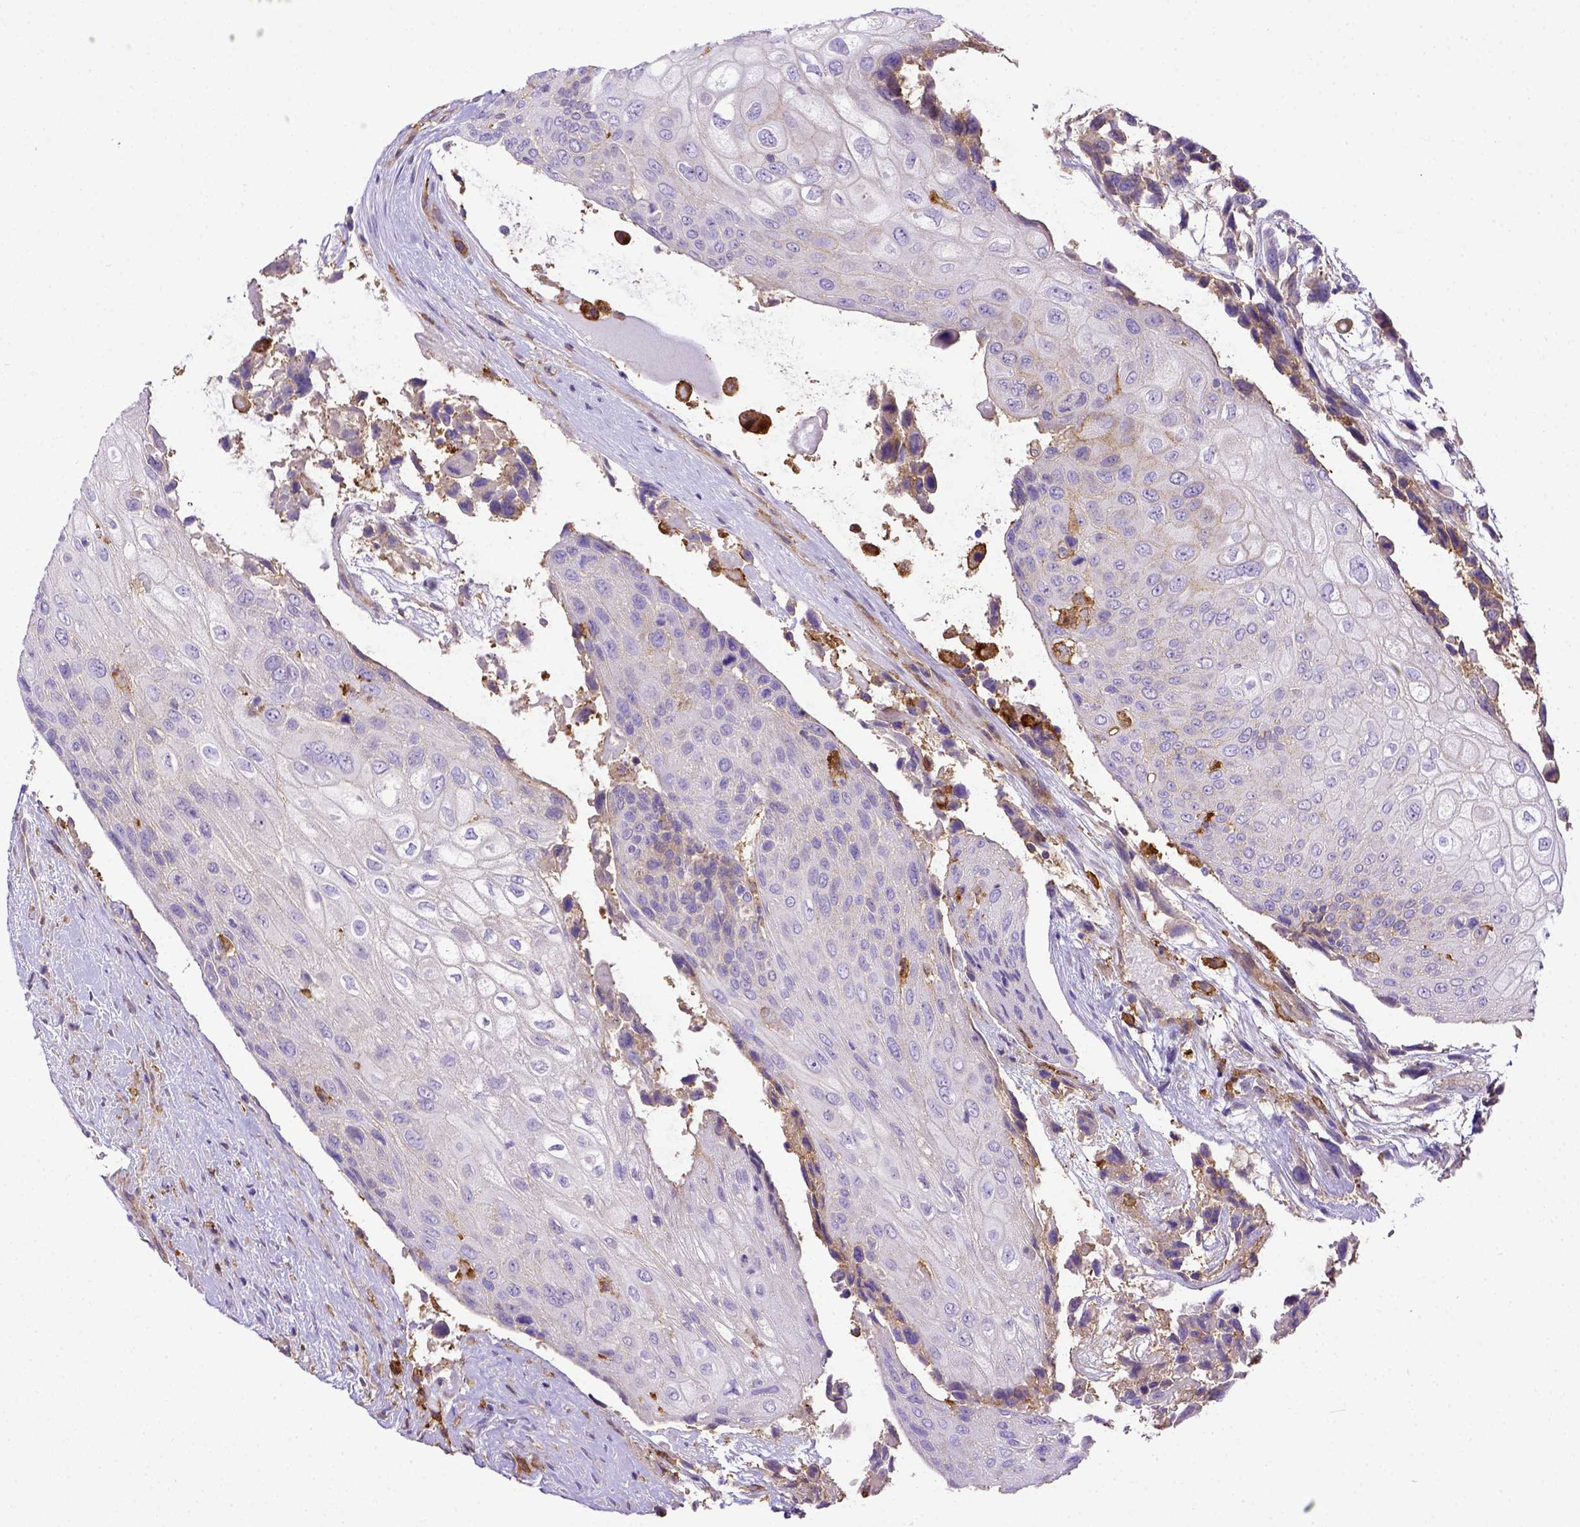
{"staining": {"intensity": "weak", "quantity": "<25%", "location": "cytoplasmic/membranous"}, "tissue": "urothelial cancer", "cell_type": "Tumor cells", "image_type": "cancer", "snomed": [{"axis": "morphology", "description": "Urothelial carcinoma, High grade"}, {"axis": "topography", "description": "Urinary bladder"}], "caption": "Histopathology image shows no significant protein staining in tumor cells of urothelial cancer. (DAB immunohistochemistry (IHC), high magnification).", "gene": "CD40", "patient": {"sex": "female", "age": 70}}